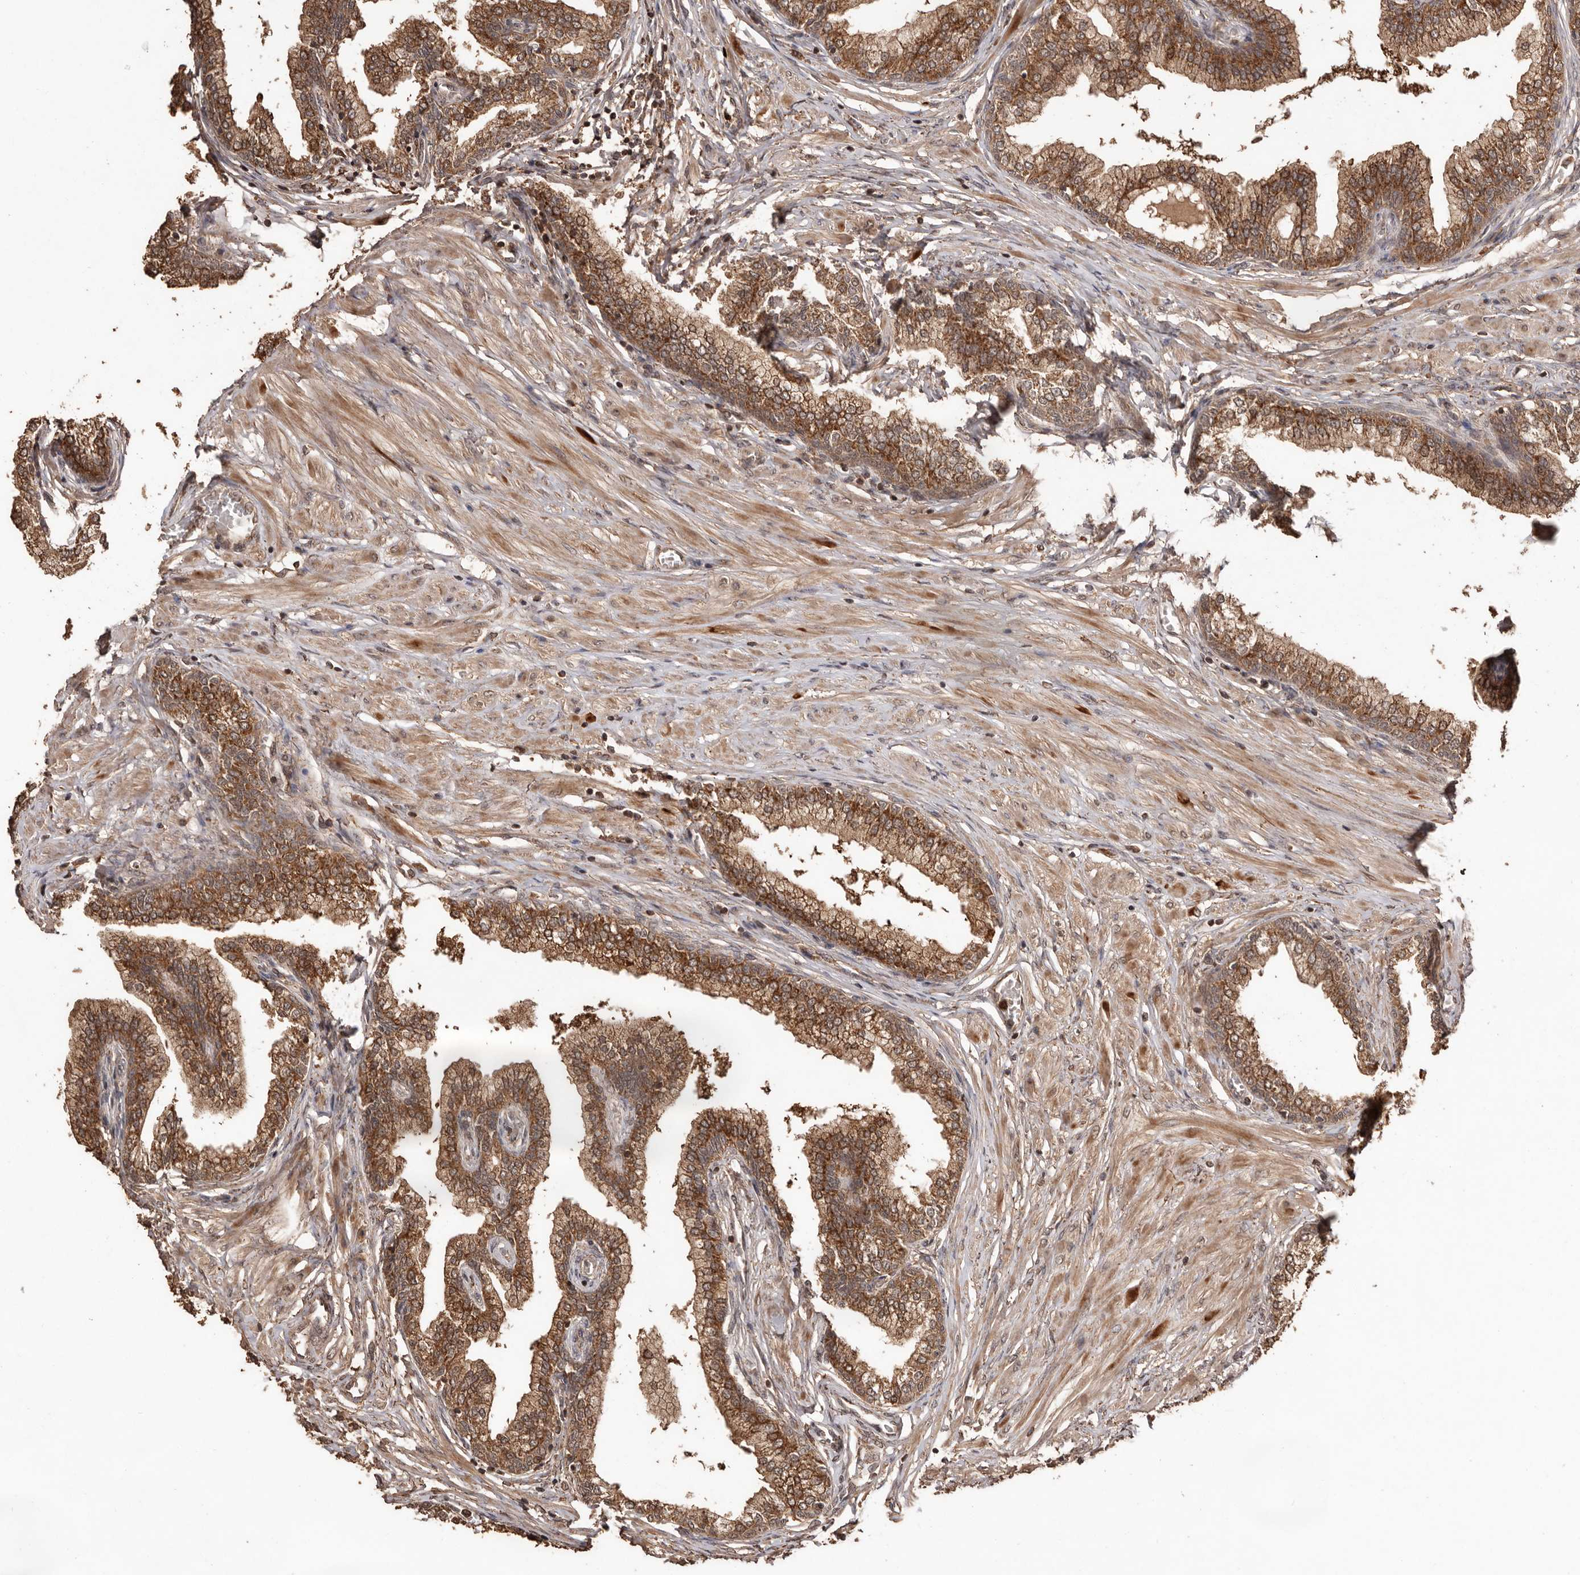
{"staining": {"intensity": "moderate", "quantity": ">75%", "location": "cytoplasmic/membranous"}, "tissue": "prostate", "cell_type": "Glandular cells", "image_type": "normal", "snomed": [{"axis": "morphology", "description": "Normal tissue, NOS"}, {"axis": "morphology", "description": "Urothelial carcinoma, Low grade"}, {"axis": "topography", "description": "Urinary bladder"}, {"axis": "topography", "description": "Prostate"}], "caption": "Immunohistochemistry (DAB (3,3'-diaminobenzidine)) staining of unremarkable prostate reveals moderate cytoplasmic/membranous protein staining in about >75% of glandular cells. The staining was performed using DAB (3,3'-diaminobenzidine) to visualize the protein expression in brown, while the nuclei were stained in blue with hematoxylin (Magnification: 20x).", "gene": "RWDD1", "patient": {"sex": "male", "age": 60}}